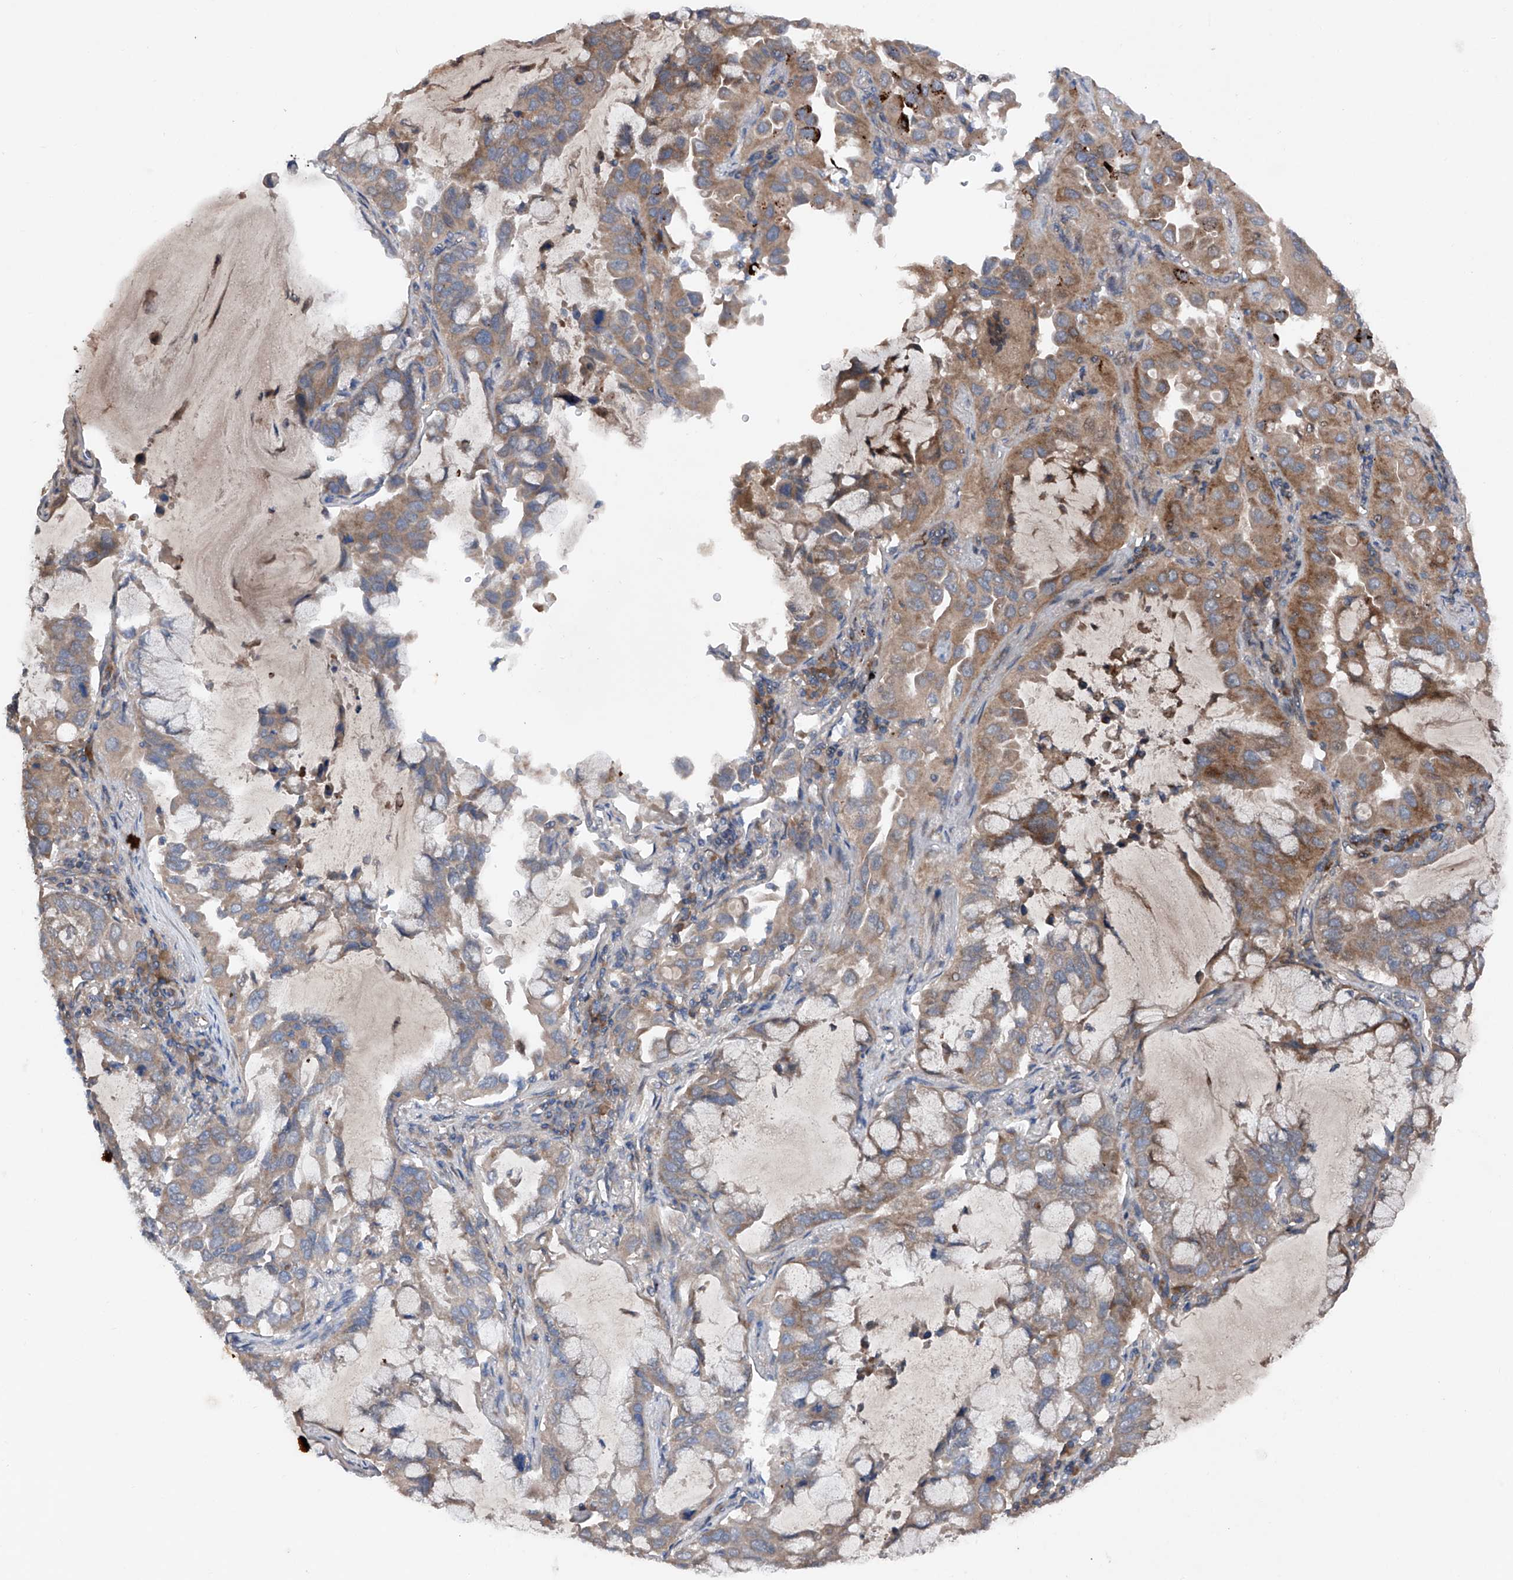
{"staining": {"intensity": "moderate", "quantity": ">75%", "location": "cytoplasmic/membranous"}, "tissue": "lung cancer", "cell_type": "Tumor cells", "image_type": "cancer", "snomed": [{"axis": "morphology", "description": "Adenocarcinoma, NOS"}, {"axis": "topography", "description": "Lung"}], "caption": "IHC histopathology image of human lung cancer stained for a protein (brown), which shows medium levels of moderate cytoplasmic/membranous expression in about >75% of tumor cells.", "gene": "DAD1", "patient": {"sex": "male", "age": 64}}